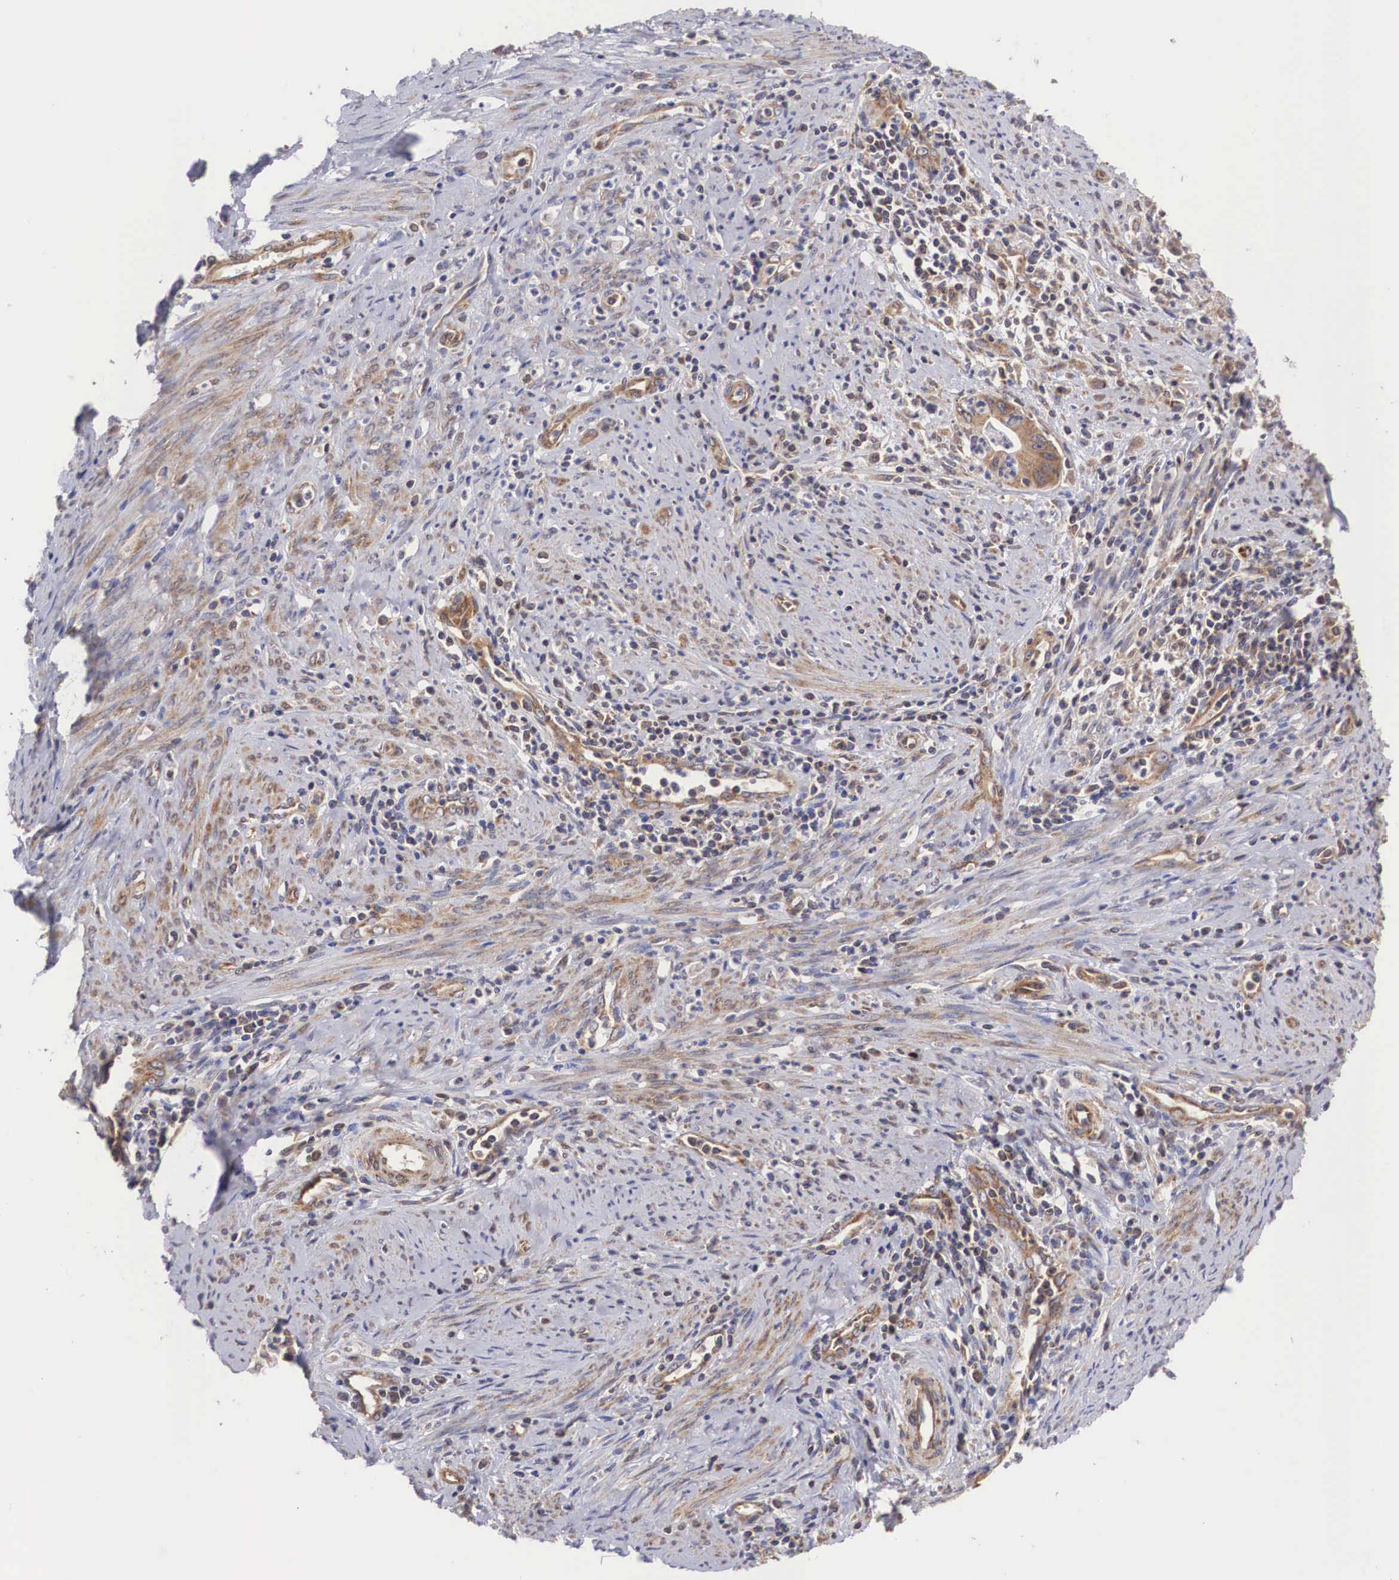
{"staining": {"intensity": "moderate", "quantity": ">75%", "location": "cytoplasmic/membranous"}, "tissue": "cervical cancer", "cell_type": "Tumor cells", "image_type": "cancer", "snomed": [{"axis": "morphology", "description": "Normal tissue, NOS"}, {"axis": "morphology", "description": "Adenocarcinoma, NOS"}, {"axis": "topography", "description": "Cervix"}], "caption": "The photomicrograph reveals immunohistochemical staining of cervical adenocarcinoma. There is moderate cytoplasmic/membranous positivity is seen in about >75% of tumor cells. The protein of interest is stained brown, and the nuclei are stained in blue (DAB IHC with brightfield microscopy, high magnification).", "gene": "DHRS1", "patient": {"sex": "female", "age": 34}}